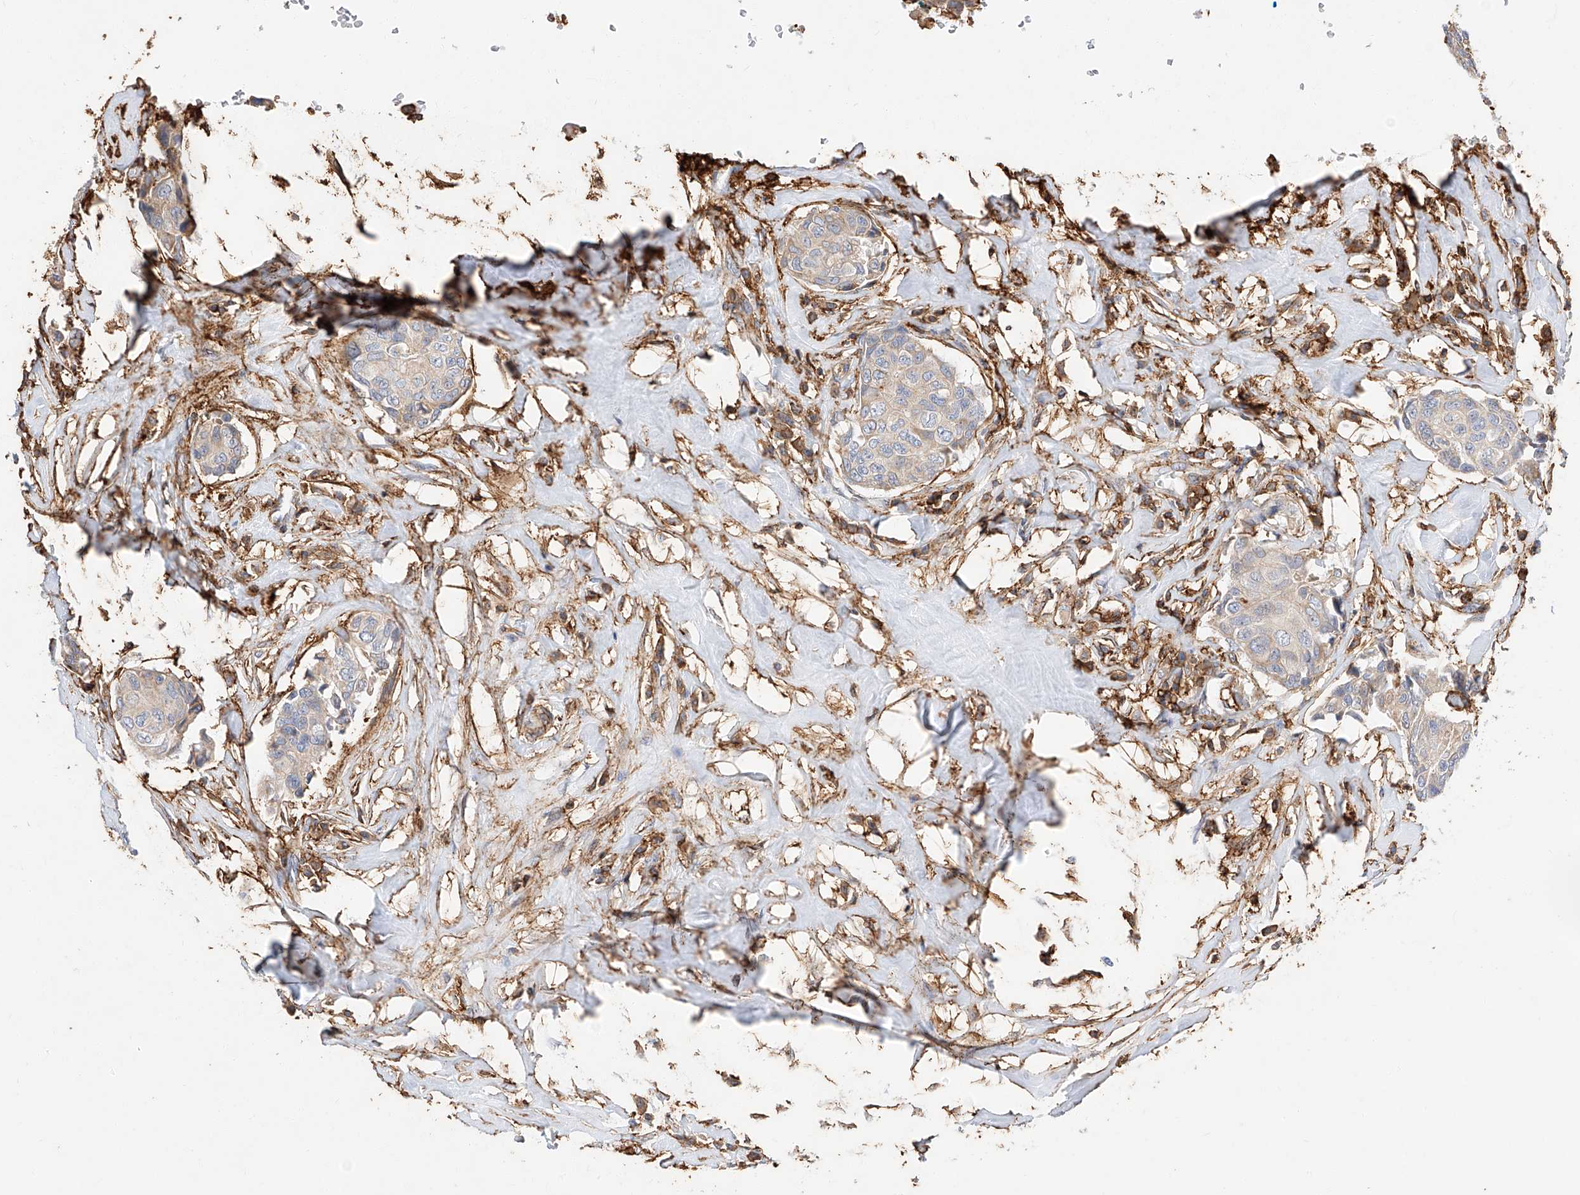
{"staining": {"intensity": "weak", "quantity": "<25%", "location": "cytoplasmic/membranous"}, "tissue": "breast cancer", "cell_type": "Tumor cells", "image_type": "cancer", "snomed": [{"axis": "morphology", "description": "Duct carcinoma"}, {"axis": "topography", "description": "Breast"}], "caption": "The image shows no significant staining in tumor cells of breast cancer (intraductal carcinoma).", "gene": "WFS1", "patient": {"sex": "female", "age": 80}}